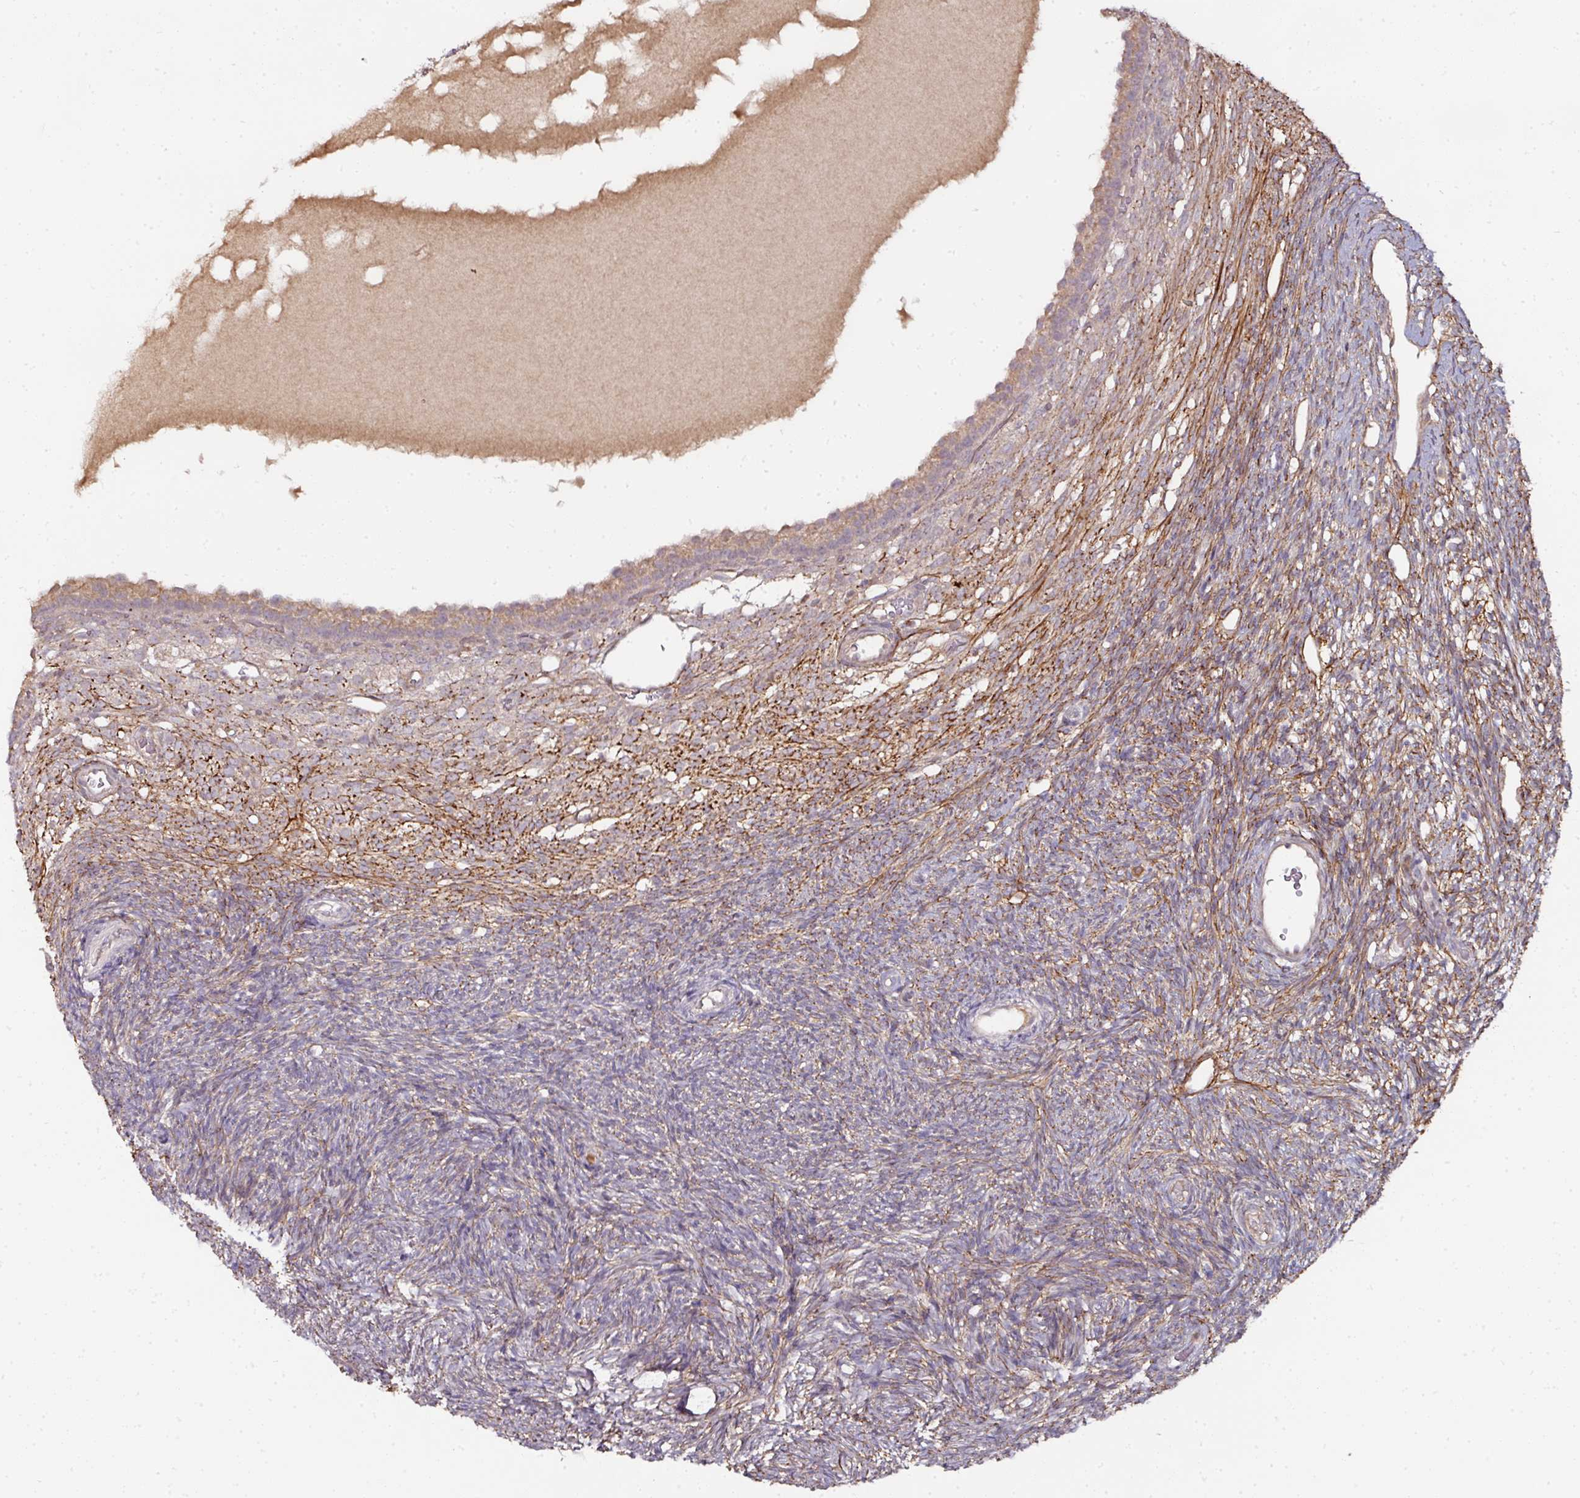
{"staining": {"intensity": "weak", "quantity": "25%-75%", "location": "cytoplasmic/membranous"}, "tissue": "ovary", "cell_type": "Ovarian stroma cells", "image_type": "normal", "snomed": [{"axis": "morphology", "description": "Normal tissue, NOS"}, {"axis": "topography", "description": "Ovary"}], "caption": "This photomicrograph demonstrates unremarkable ovary stained with IHC to label a protein in brown. The cytoplasmic/membranous of ovarian stroma cells show weak positivity for the protein. Nuclei are counter-stained blue.", "gene": "CTDSP2", "patient": {"sex": "female", "age": 39}}